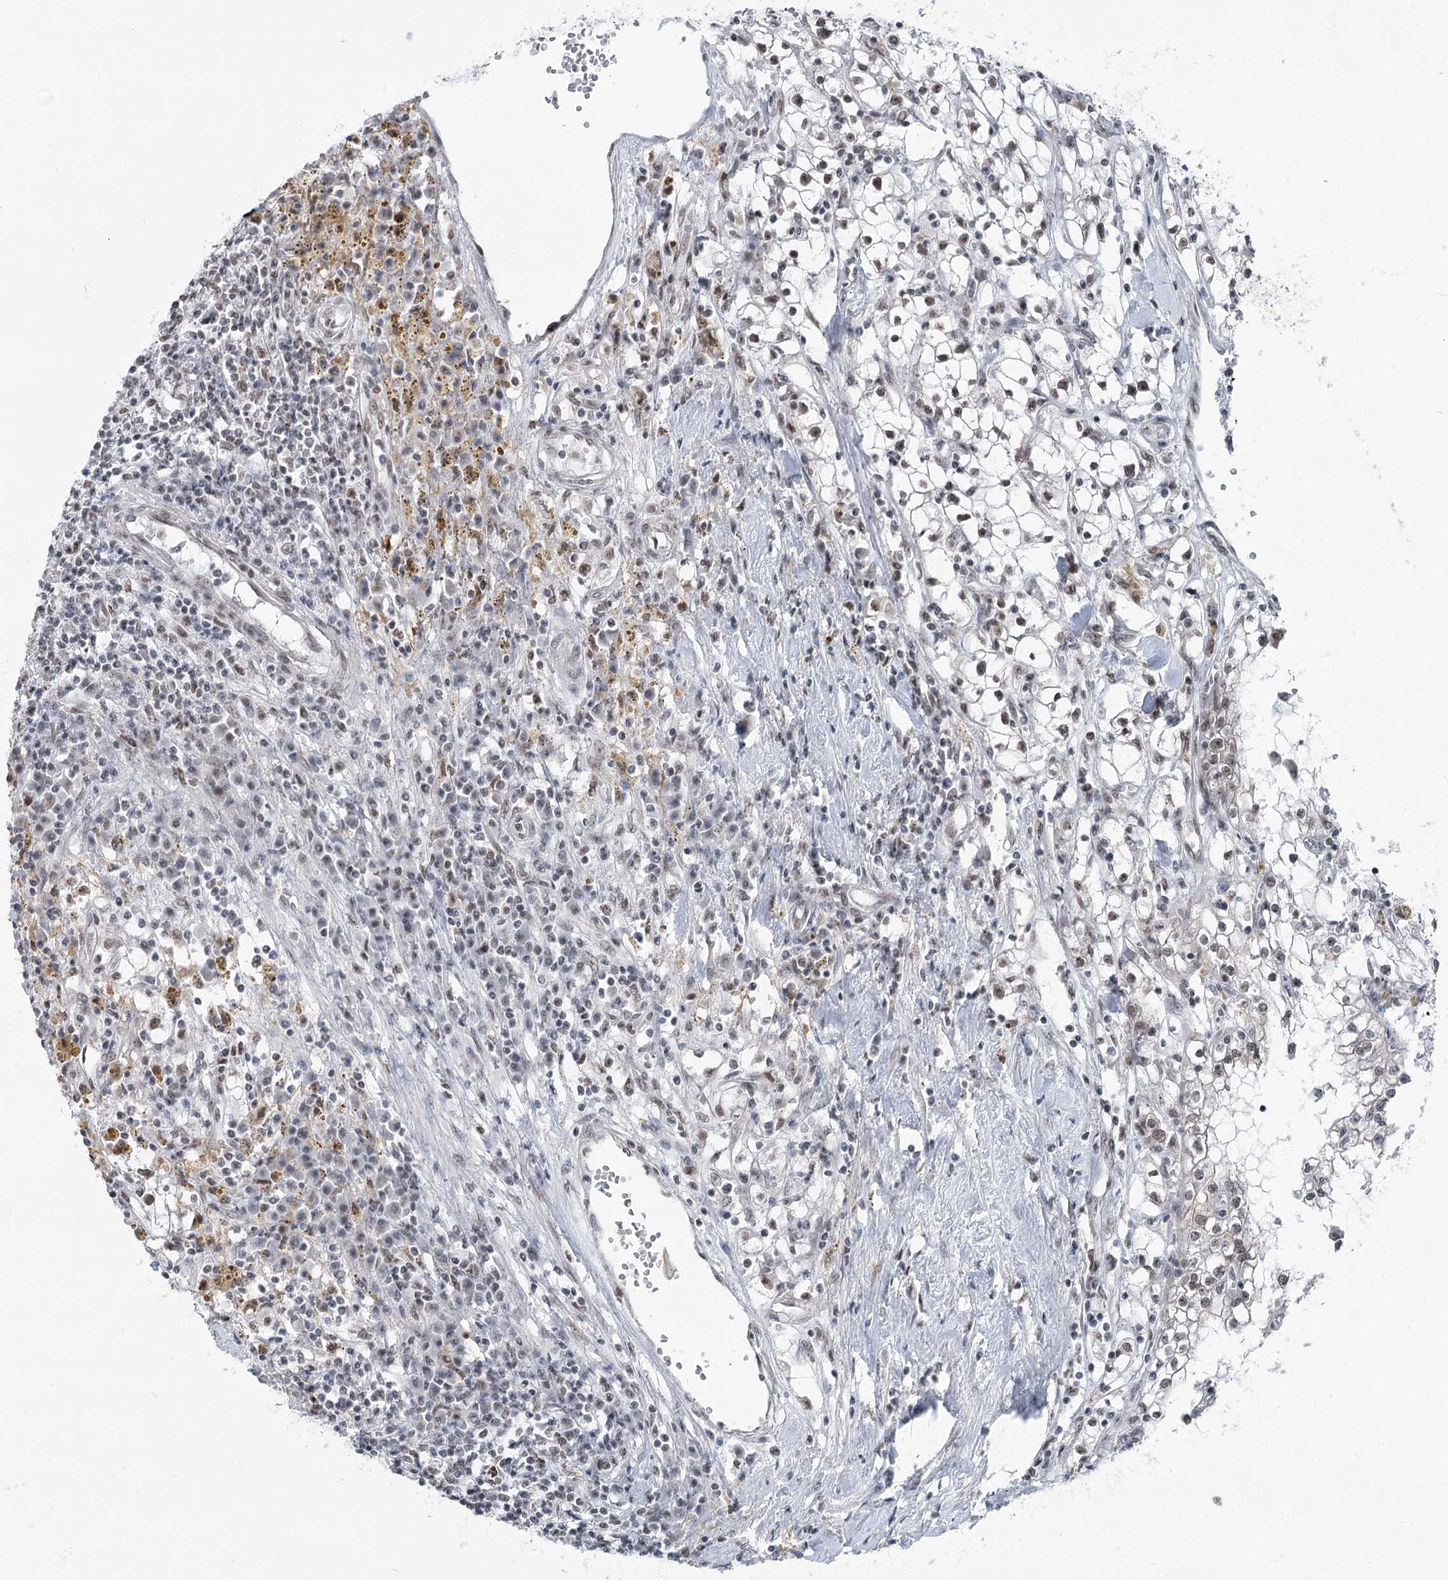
{"staining": {"intensity": "negative", "quantity": "none", "location": "none"}, "tissue": "renal cancer", "cell_type": "Tumor cells", "image_type": "cancer", "snomed": [{"axis": "morphology", "description": "Adenocarcinoma, NOS"}, {"axis": "topography", "description": "Kidney"}], "caption": "Renal cancer (adenocarcinoma) was stained to show a protein in brown. There is no significant staining in tumor cells.", "gene": "ZCCHC8", "patient": {"sex": "male", "age": 56}}